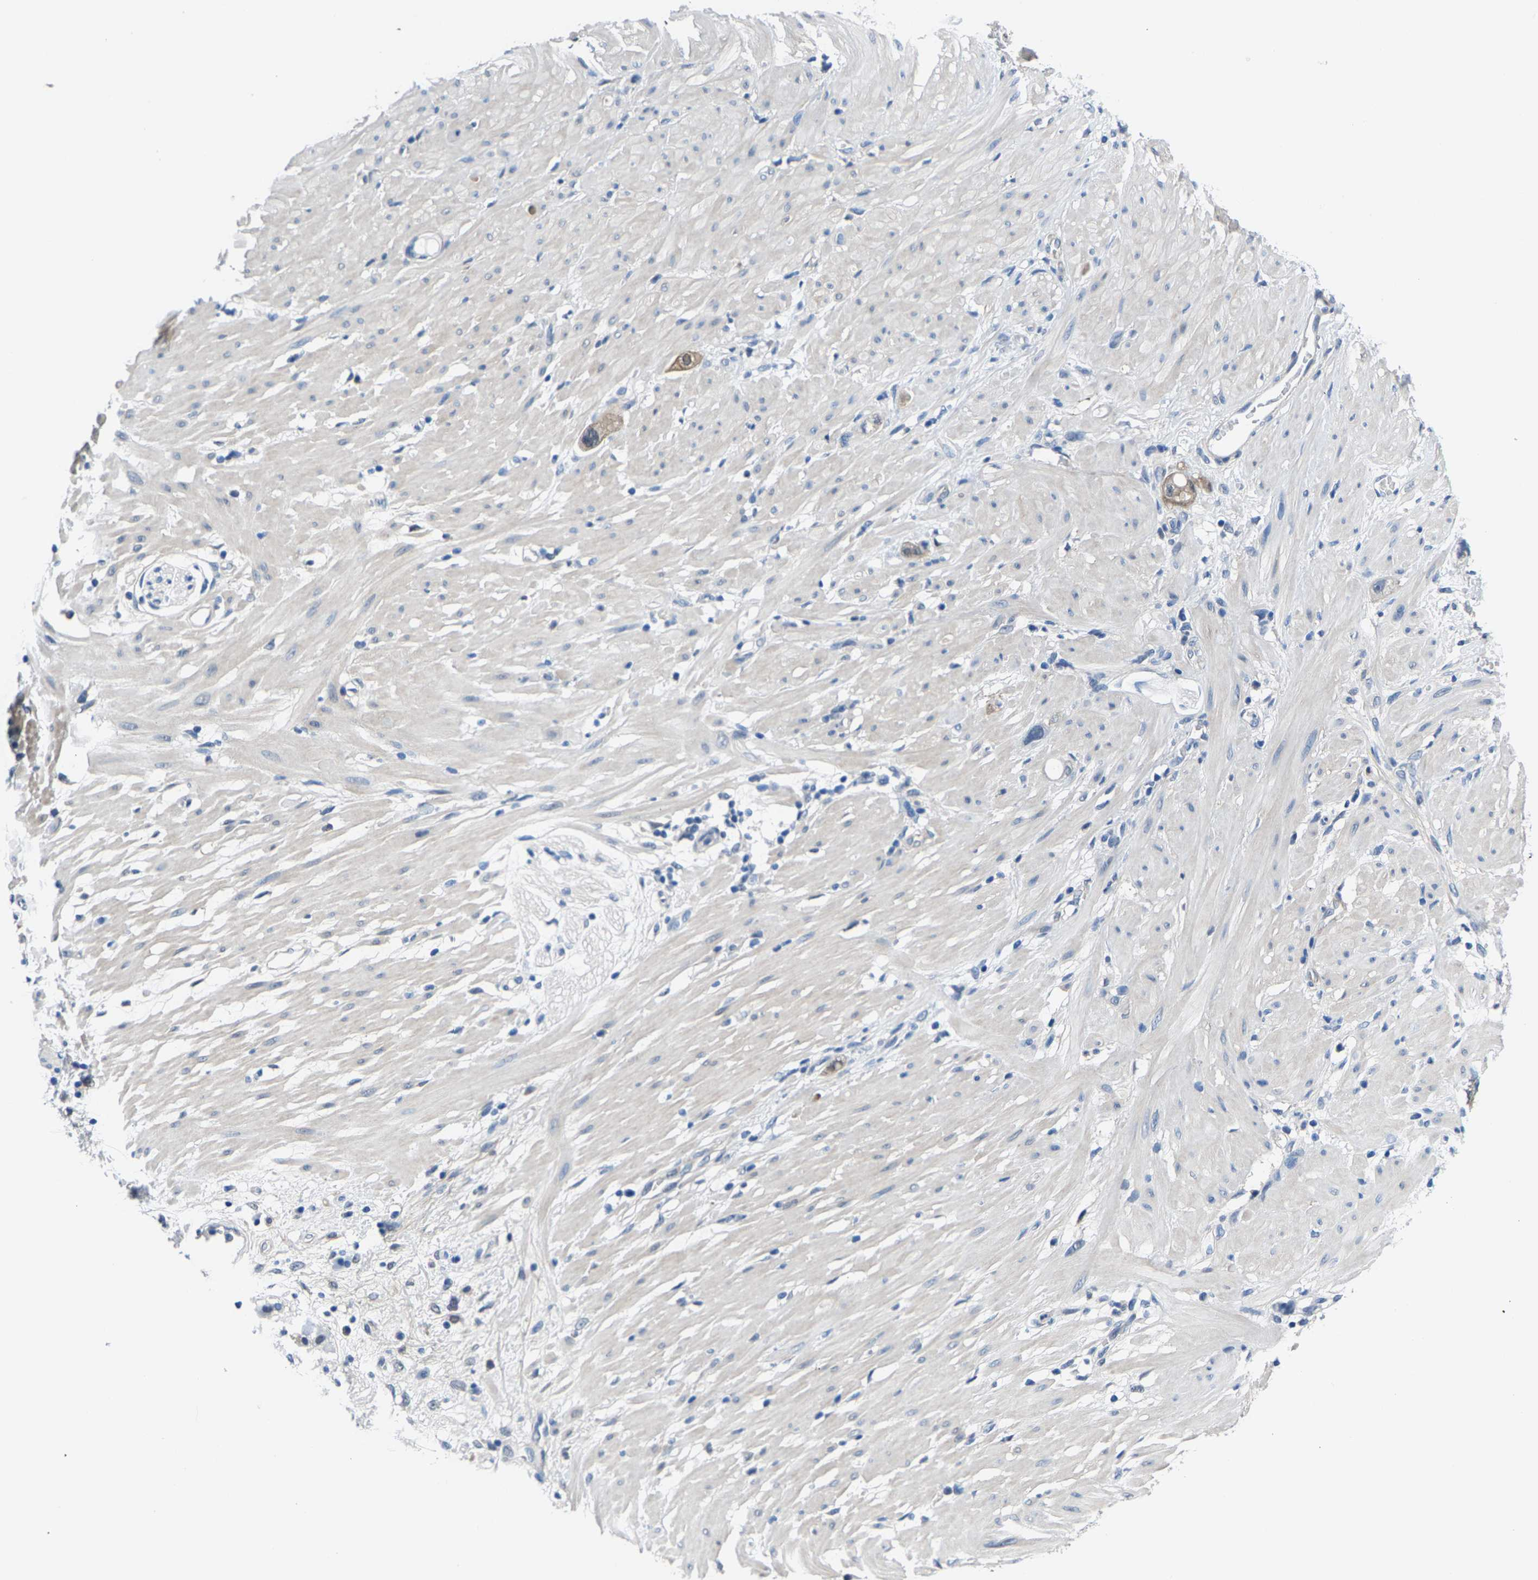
{"staining": {"intensity": "weak", "quantity": "25%-75%", "location": "cytoplasmic/membranous"}, "tissue": "stomach cancer", "cell_type": "Tumor cells", "image_type": "cancer", "snomed": [{"axis": "morphology", "description": "Adenocarcinoma, NOS"}, {"axis": "topography", "description": "Stomach"}, {"axis": "topography", "description": "Stomach, lower"}], "caption": "Brown immunohistochemical staining in human stomach cancer (adenocarcinoma) shows weak cytoplasmic/membranous positivity in about 25%-75% of tumor cells.", "gene": "SSH3", "patient": {"sex": "female", "age": 48}}